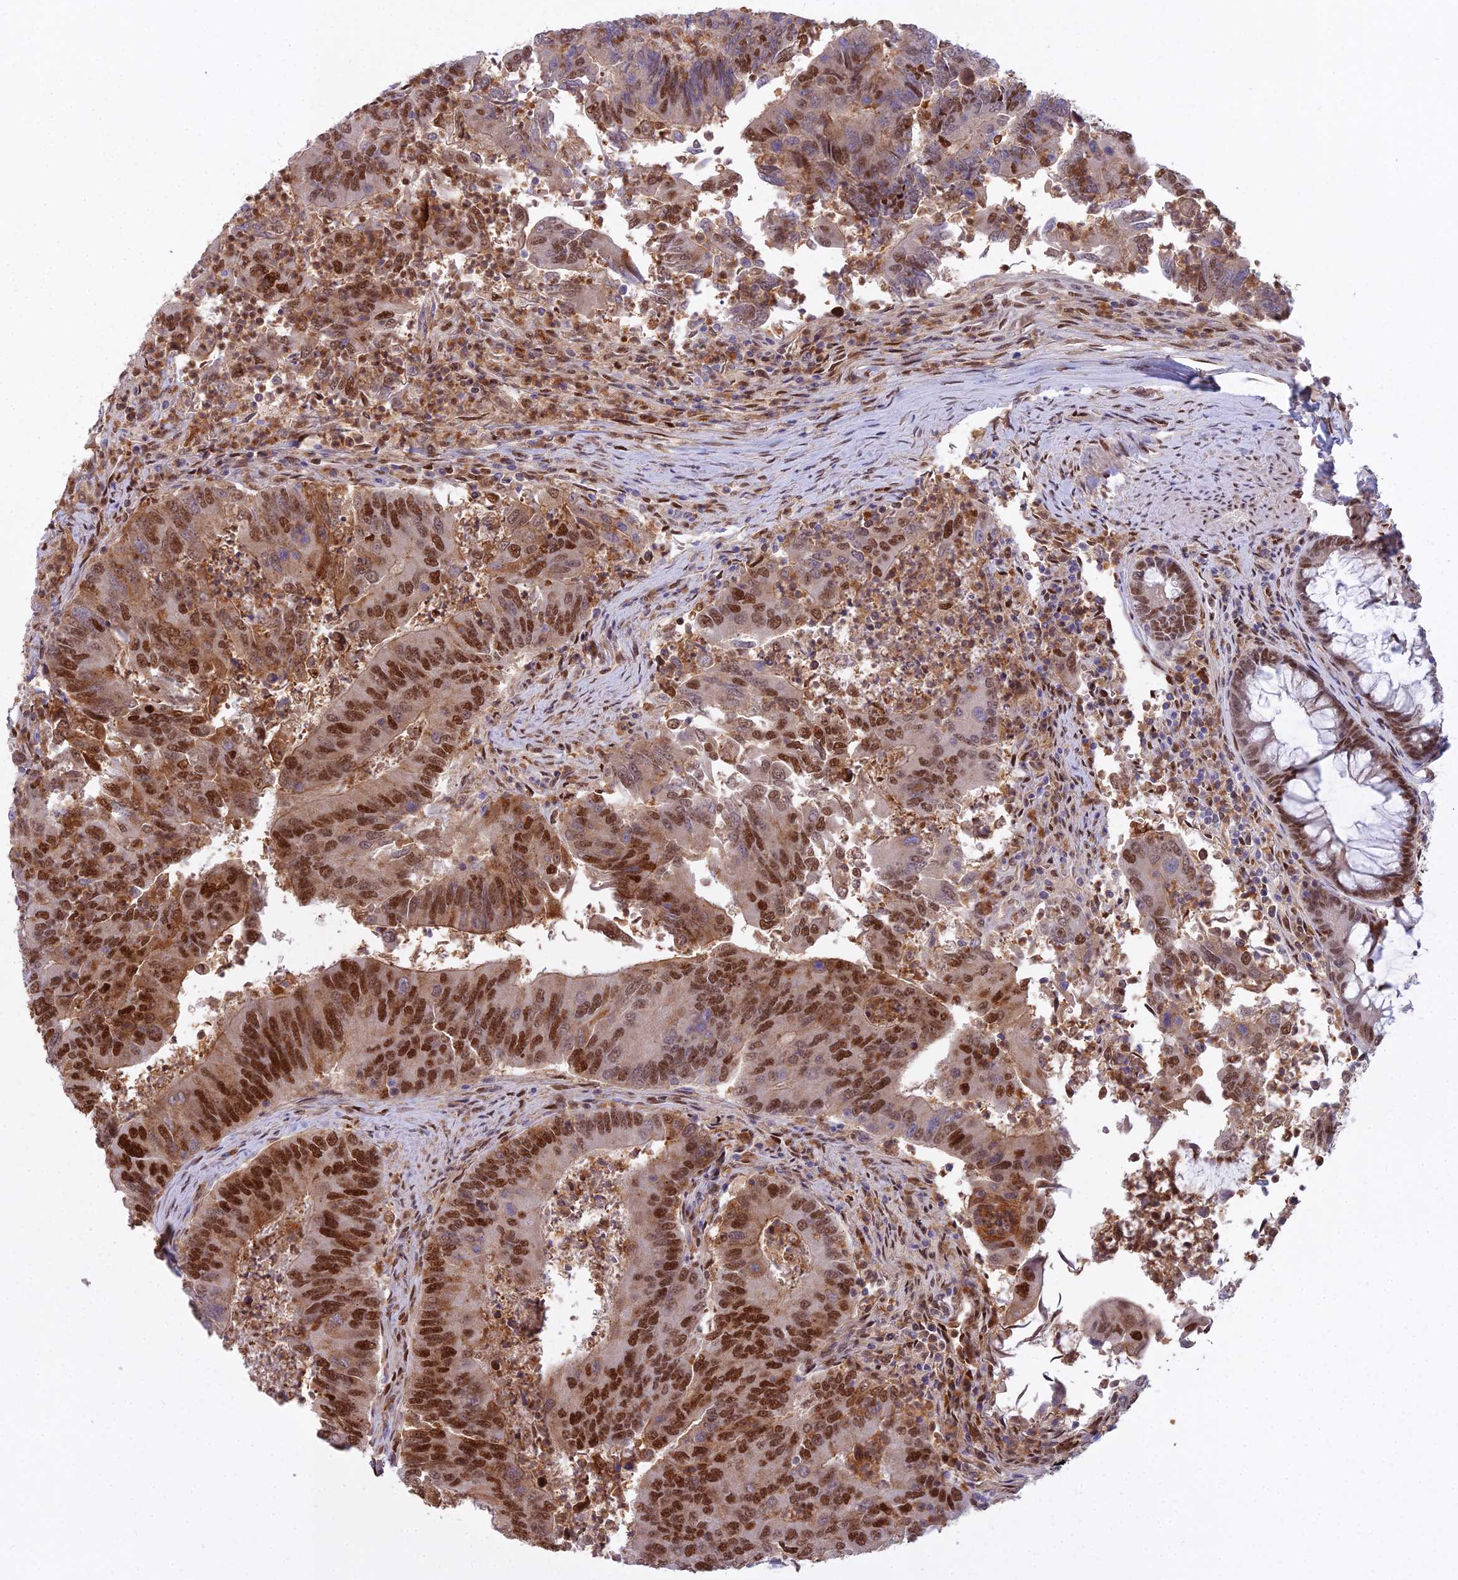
{"staining": {"intensity": "strong", "quantity": ">75%", "location": "nuclear"}, "tissue": "colorectal cancer", "cell_type": "Tumor cells", "image_type": "cancer", "snomed": [{"axis": "morphology", "description": "Adenocarcinoma, NOS"}, {"axis": "topography", "description": "Colon"}], "caption": "Immunohistochemical staining of human colorectal cancer reveals high levels of strong nuclear expression in approximately >75% of tumor cells. The protein is shown in brown color, while the nuclei are stained blue.", "gene": "NPEPL1", "patient": {"sex": "female", "age": 67}}